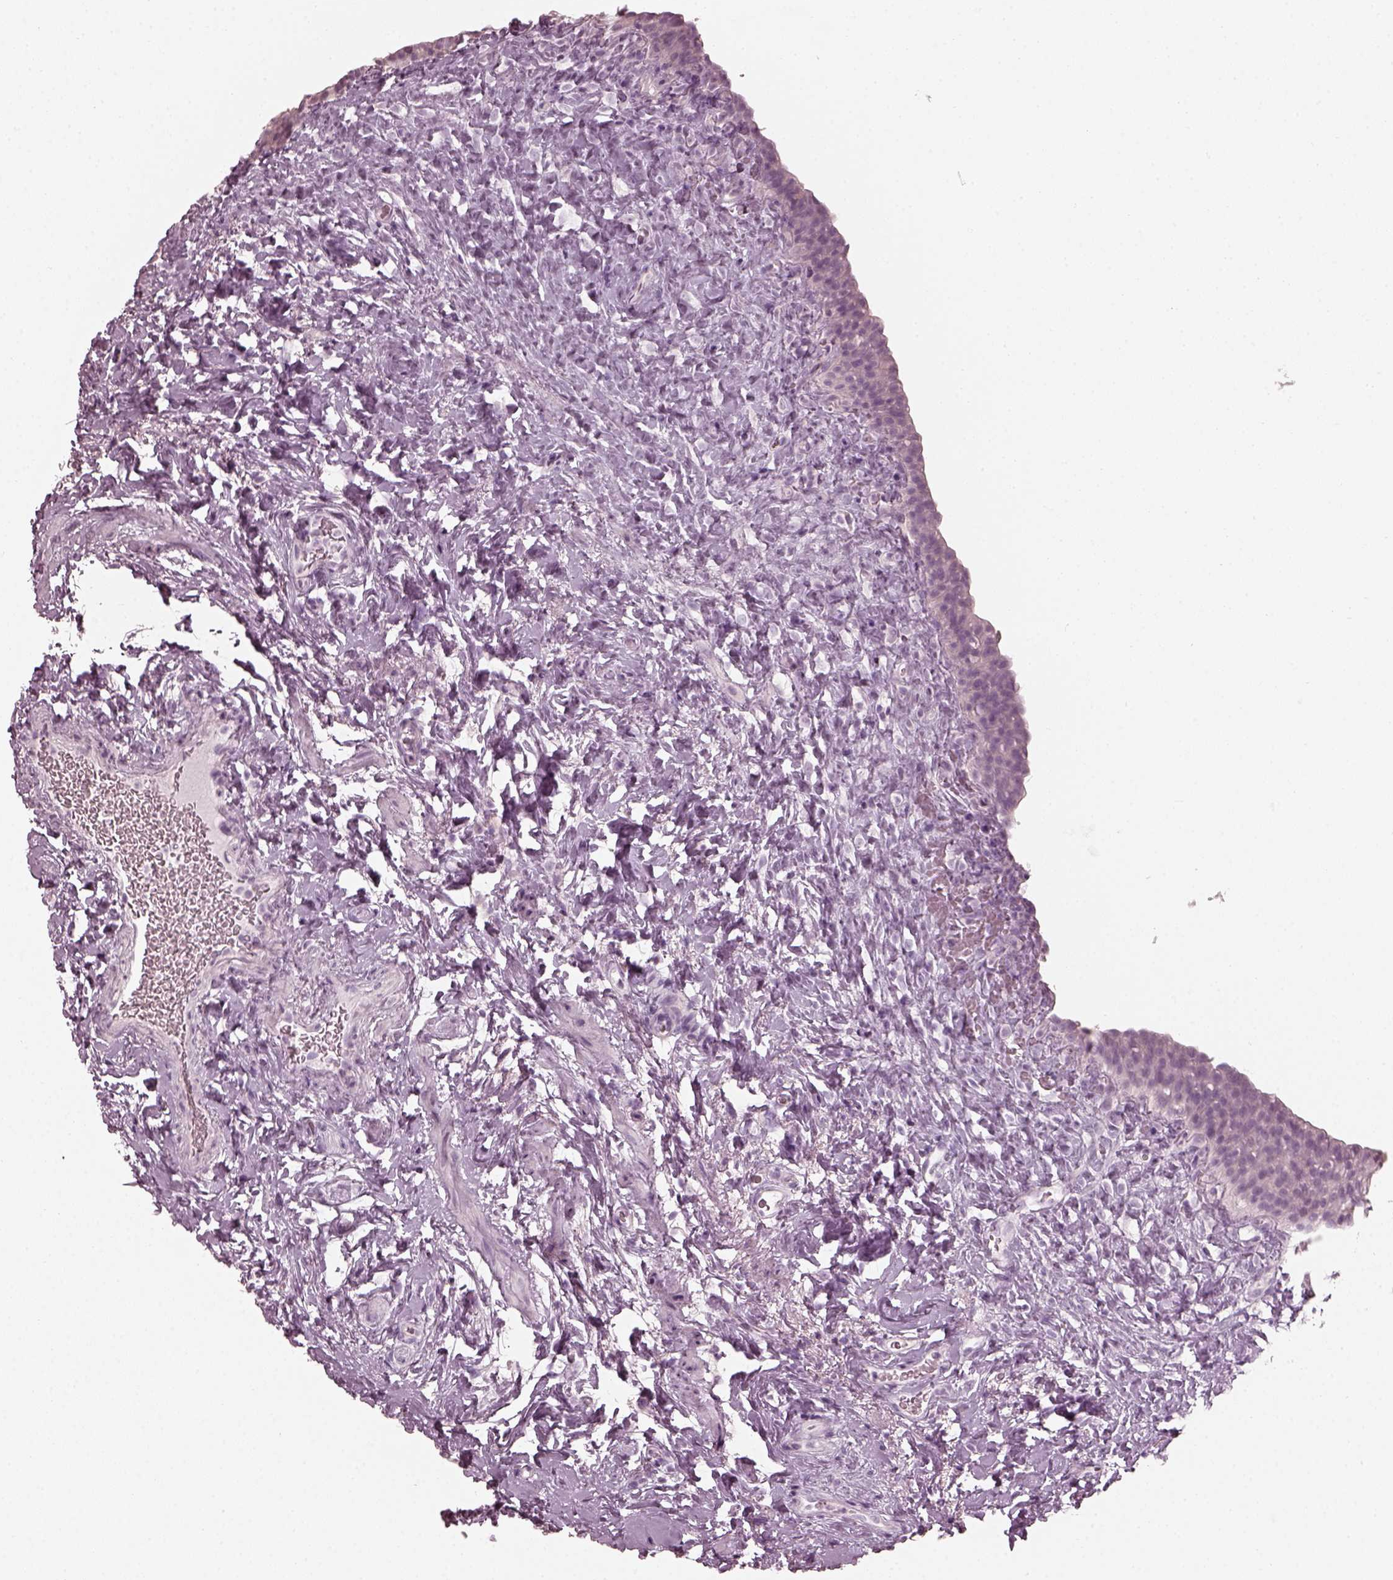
{"staining": {"intensity": "negative", "quantity": "none", "location": "none"}, "tissue": "urinary bladder", "cell_type": "Urothelial cells", "image_type": "normal", "snomed": [{"axis": "morphology", "description": "Normal tissue, NOS"}, {"axis": "topography", "description": "Urinary bladder"}], "caption": "The micrograph exhibits no staining of urothelial cells in unremarkable urinary bladder.", "gene": "SAXO2", "patient": {"sex": "male", "age": 76}}